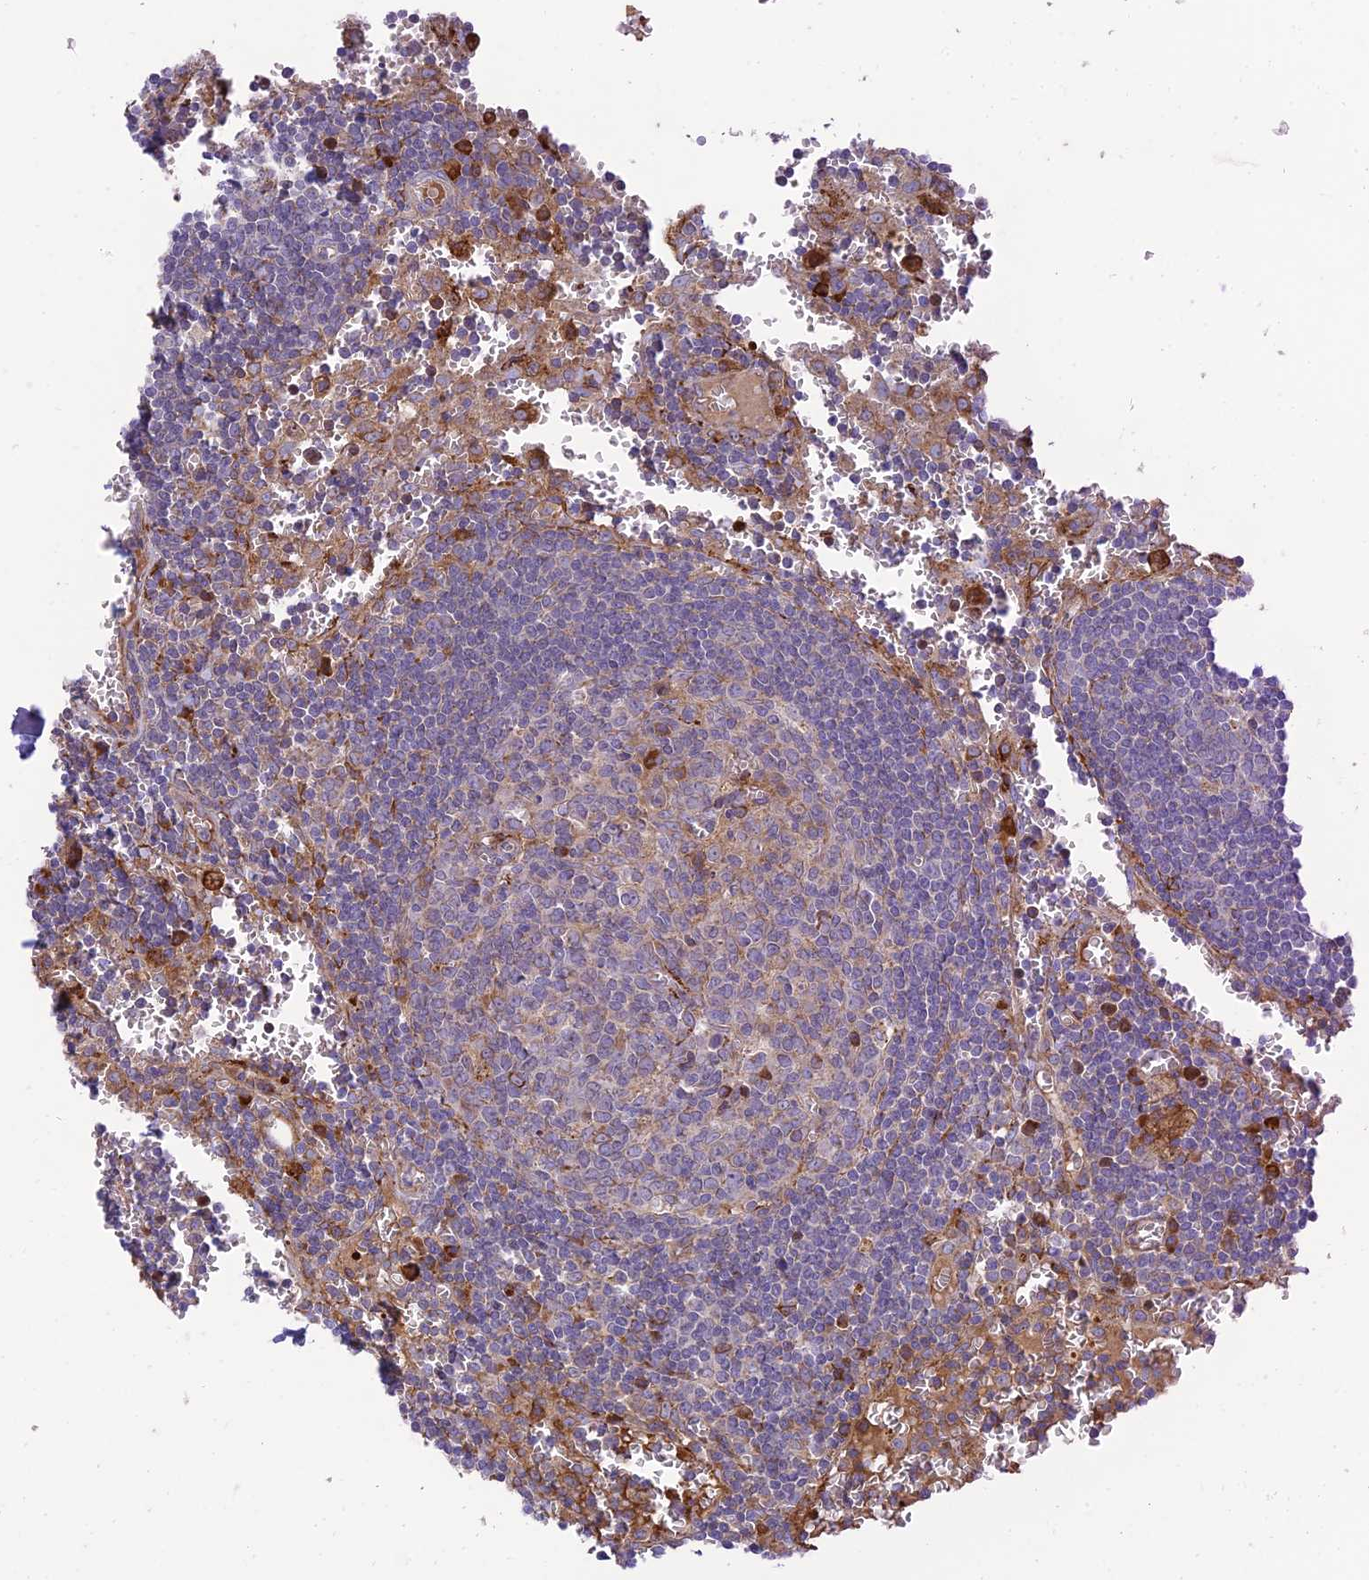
{"staining": {"intensity": "moderate", "quantity": "<25%", "location": "cytoplasmic/membranous"}, "tissue": "lymph node", "cell_type": "Germinal center cells", "image_type": "normal", "snomed": [{"axis": "morphology", "description": "Normal tissue, NOS"}, {"axis": "topography", "description": "Lymph node"}], "caption": "Immunohistochemical staining of normal lymph node displays <25% levels of moderate cytoplasmic/membranous protein expression in about <25% of germinal center cells.", "gene": "RCN3", "patient": {"sex": "female", "age": 73}}